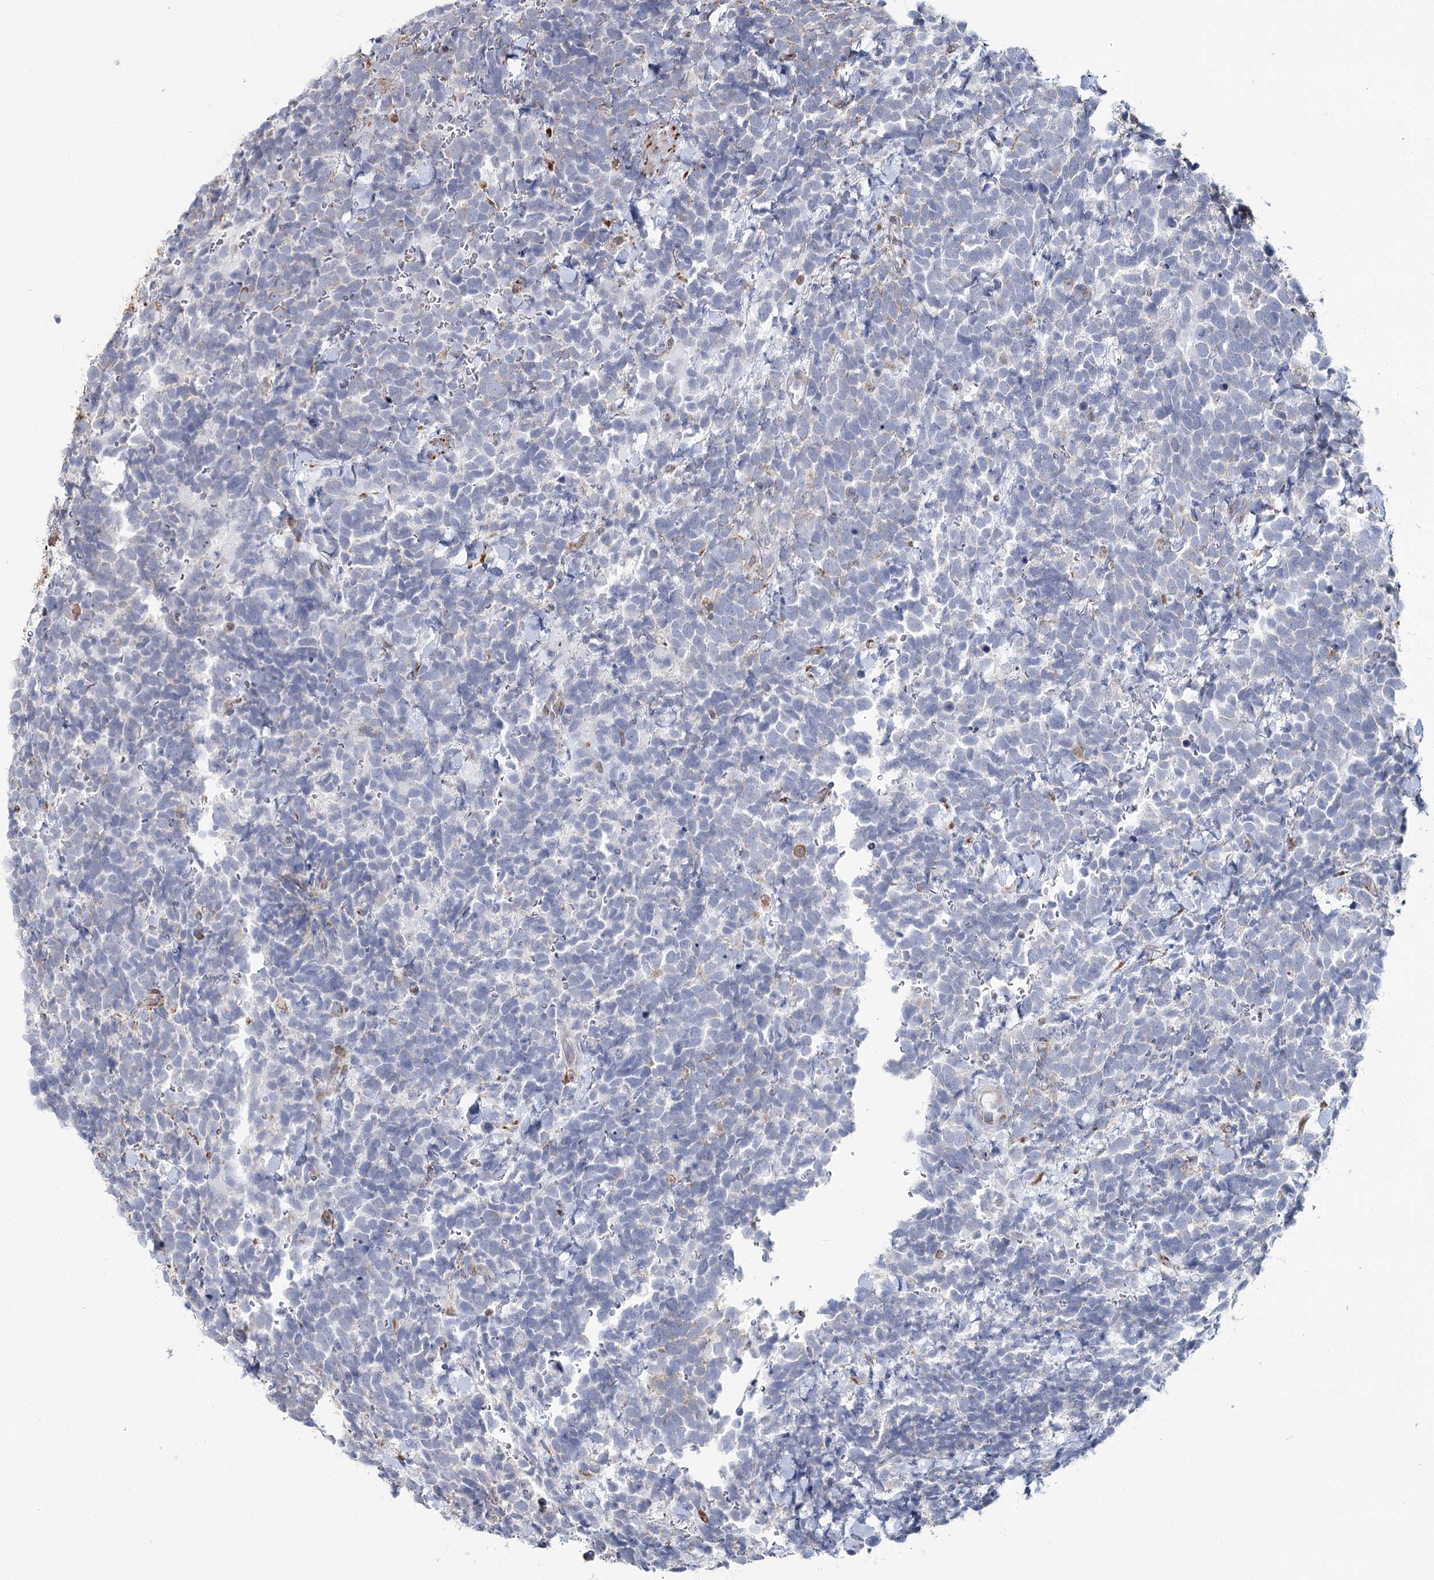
{"staining": {"intensity": "negative", "quantity": "none", "location": "none"}, "tissue": "urothelial cancer", "cell_type": "Tumor cells", "image_type": "cancer", "snomed": [{"axis": "morphology", "description": "Urothelial carcinoma, High grade"}, {"axis": "topography", "description": "Urinary bladder"}], "caption": "This image is of urothelial cancer stained with immunohistochemistry to label a protein in brown with the nuclei are counter-stained blue. There is no positivity in tumor cells. (Immunohistochemistry (ihc), brightfield microscopy, high magnification).", "gene": "ZCCHC9", "patient": {"sex": "female", "age": 82}}